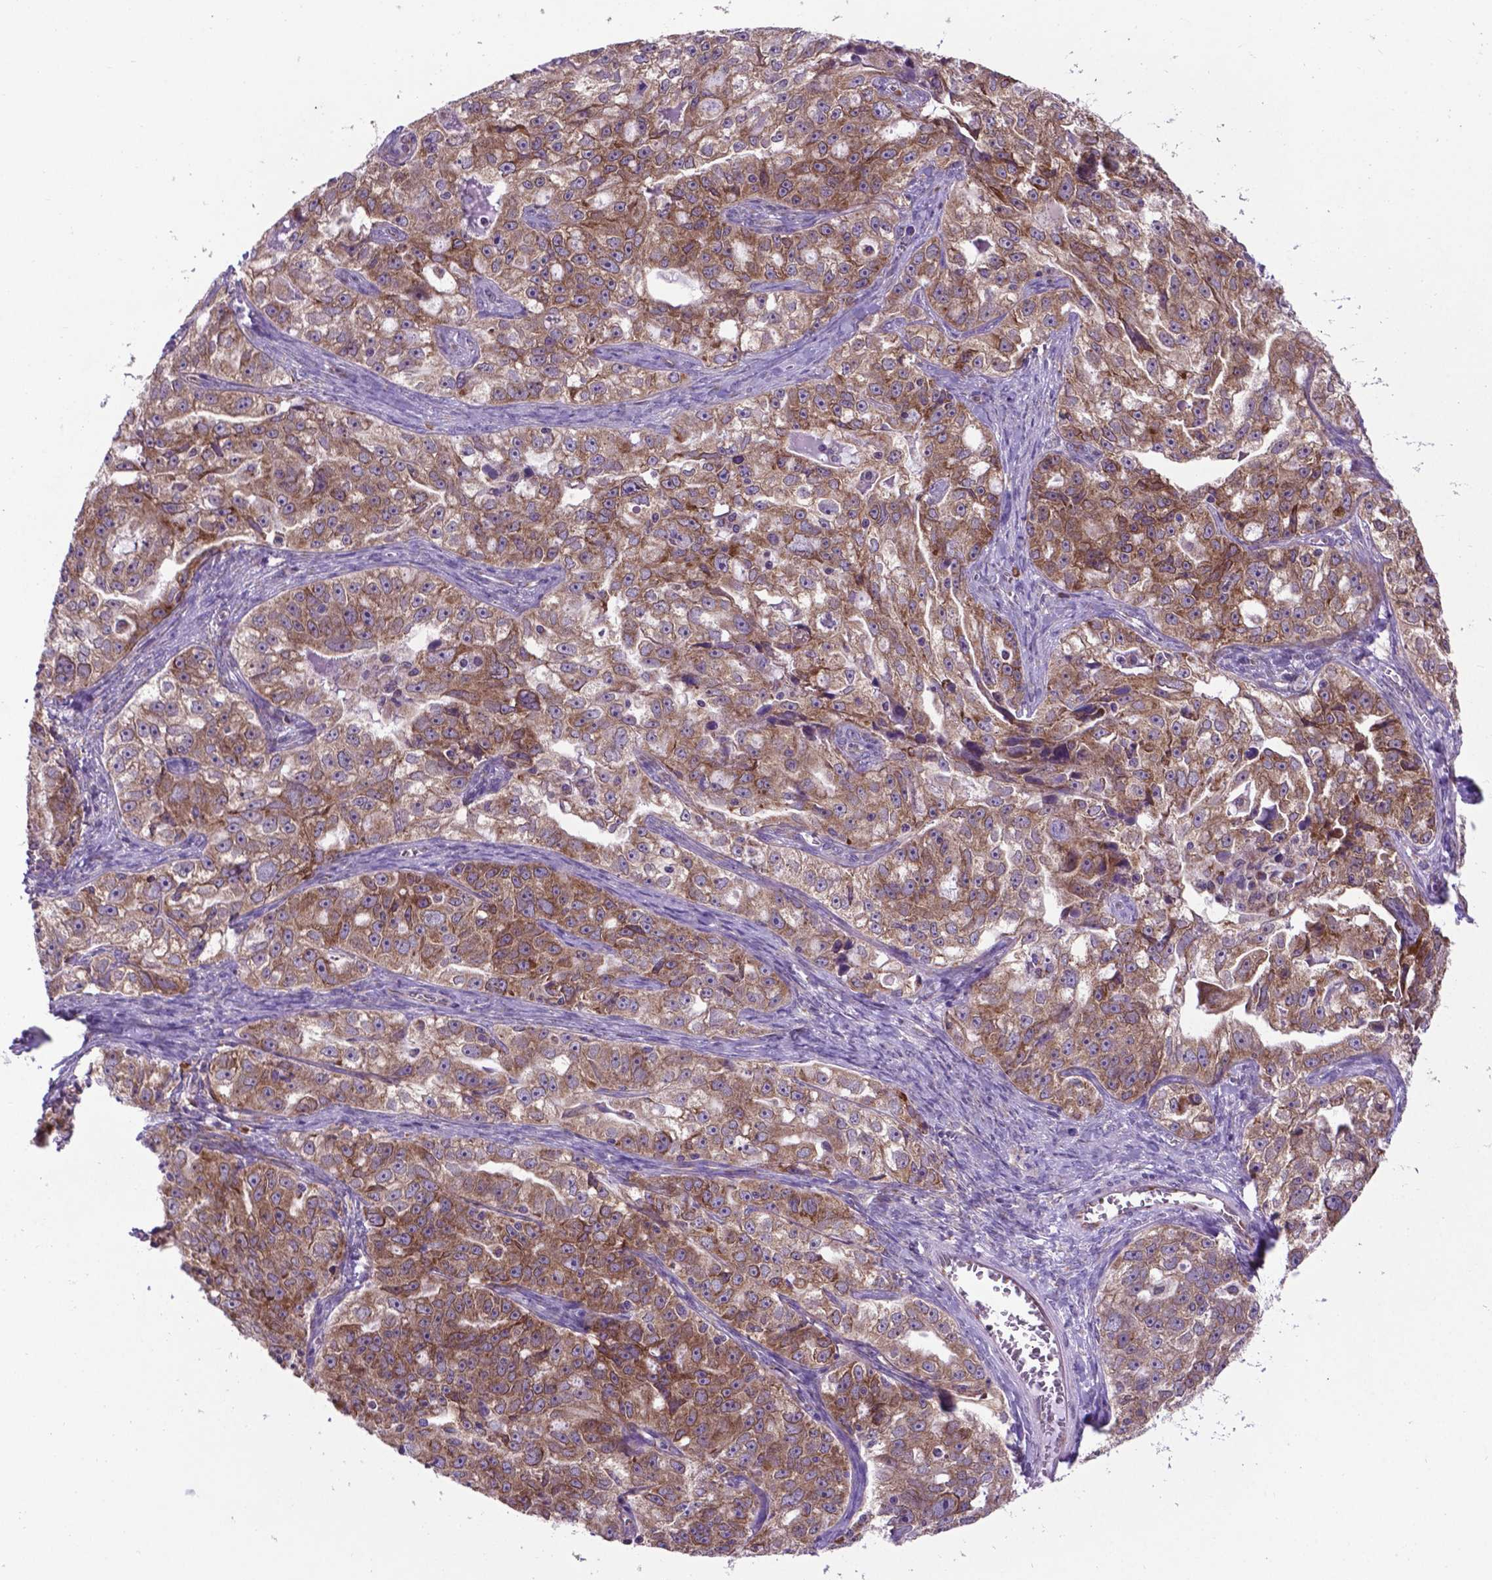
{"staining": {"intensity": "moderate", "quantity": ">75%", "location": "cytoplasmic/membranous"}, "tissue": "ovarian cancer", "cell_type": "Tumor cells", "image_type": "cancer", "snomed": [{"axis": "morphology", "description": "Cystadenocarcinoma, serous, NOS"}, {"axis": "topography", "description": "Ovary"}], "caption": "Immunohistochemical staining of human ovarian cancer (serous cystadenocarcinoma) reveals medium levels of moderate cytoplasmic/membranous protein positivity in approximately >75% of tumor cells.", "gene": "WDR83OS", "patient": {"sex": "female", "age": 51}}